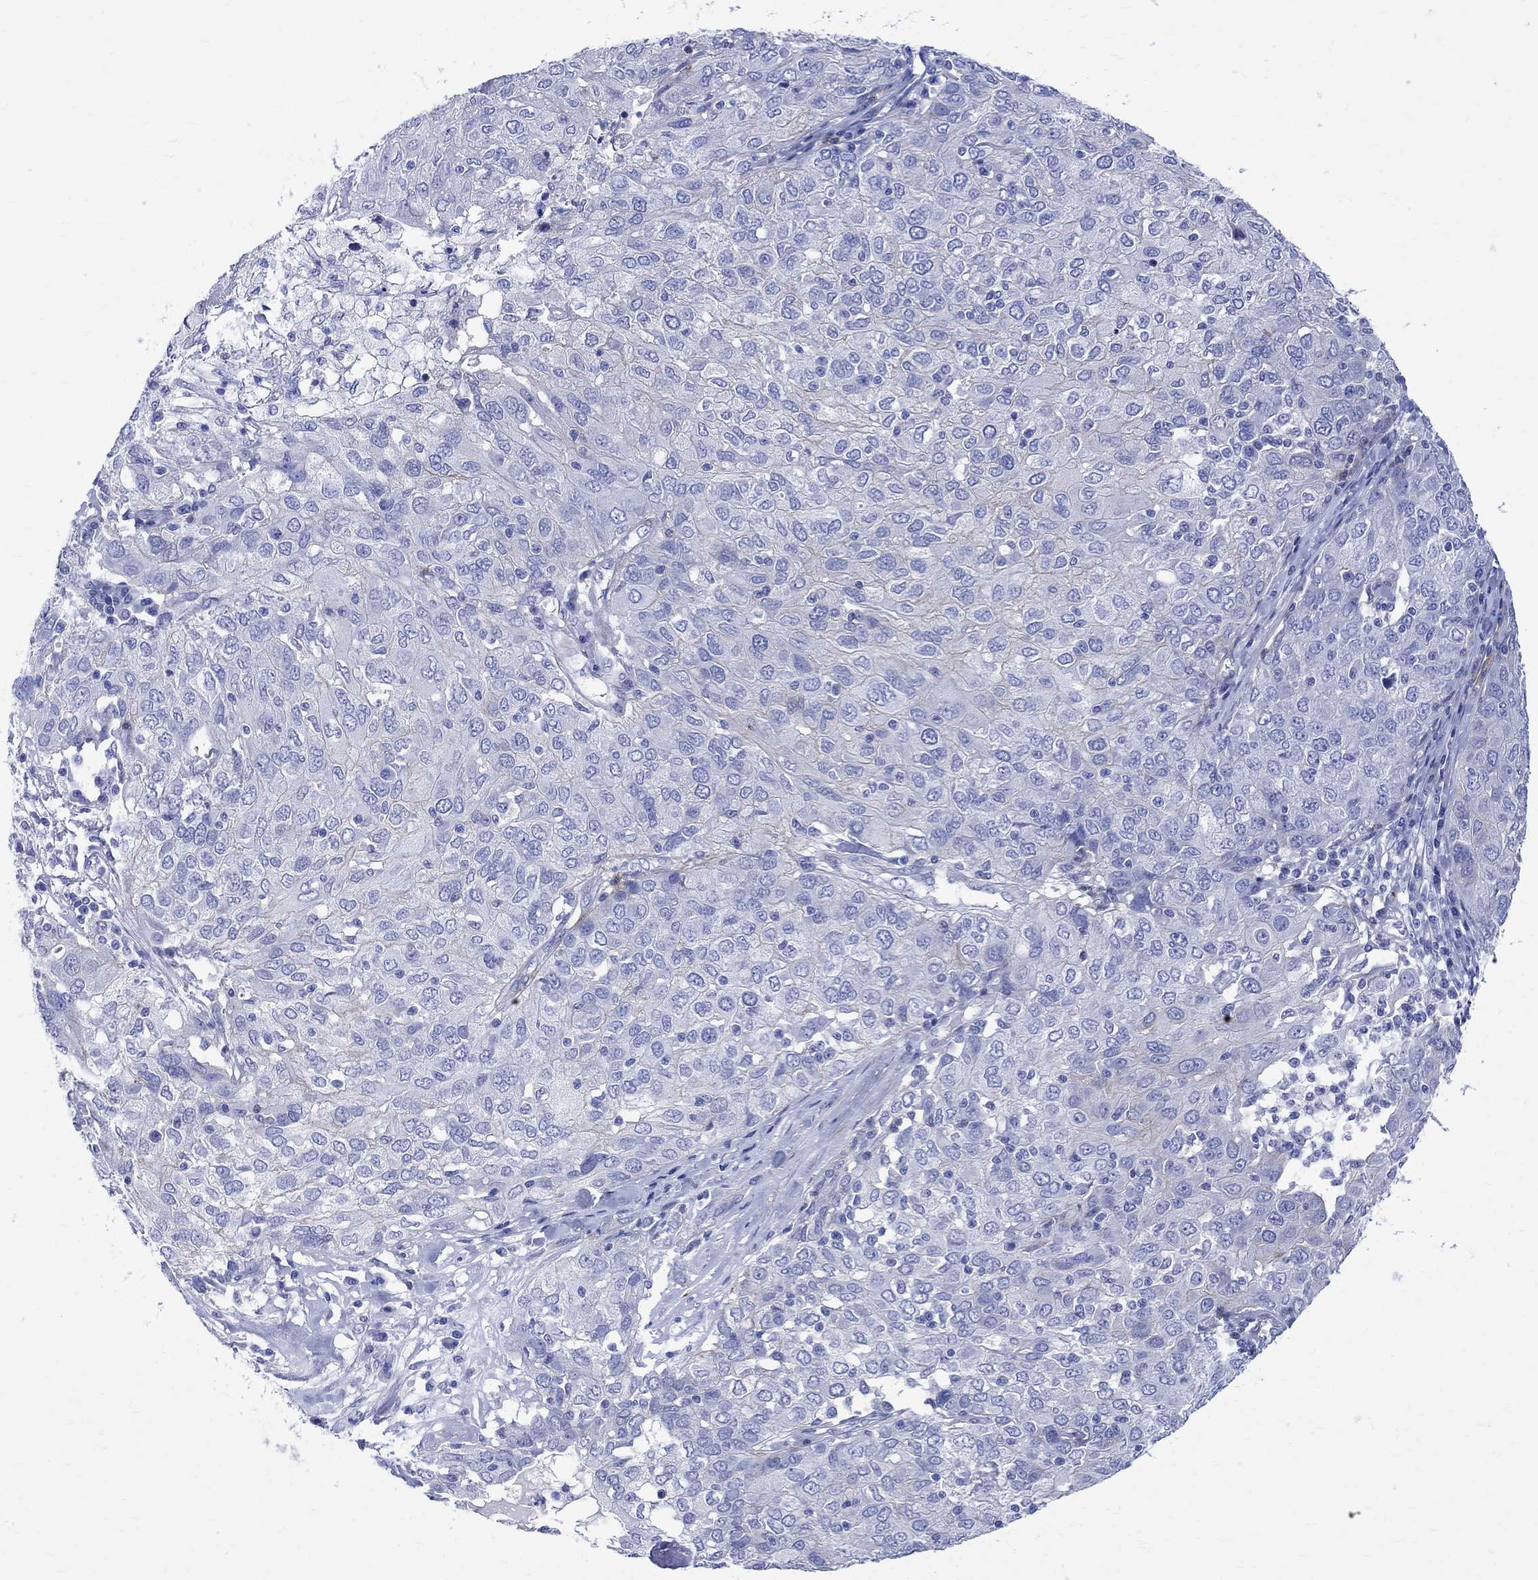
{"staining": {"intensity": "negative", "quantity": "none", "location": "none"}, "tissue": "ovarian cancer", "cell_type": "Tumor cells", "image_type": "cancer", "snomed": [{"axis": "morphology", "description": "Carcinoma, endometroid"}, {"axis": "topography", "description": "Ovary"}], "caption": "Tumor cells show no significant expression in ovarian cancer.", "gene": "PARVB", "patient": {"sex": "female", "age": 50}}